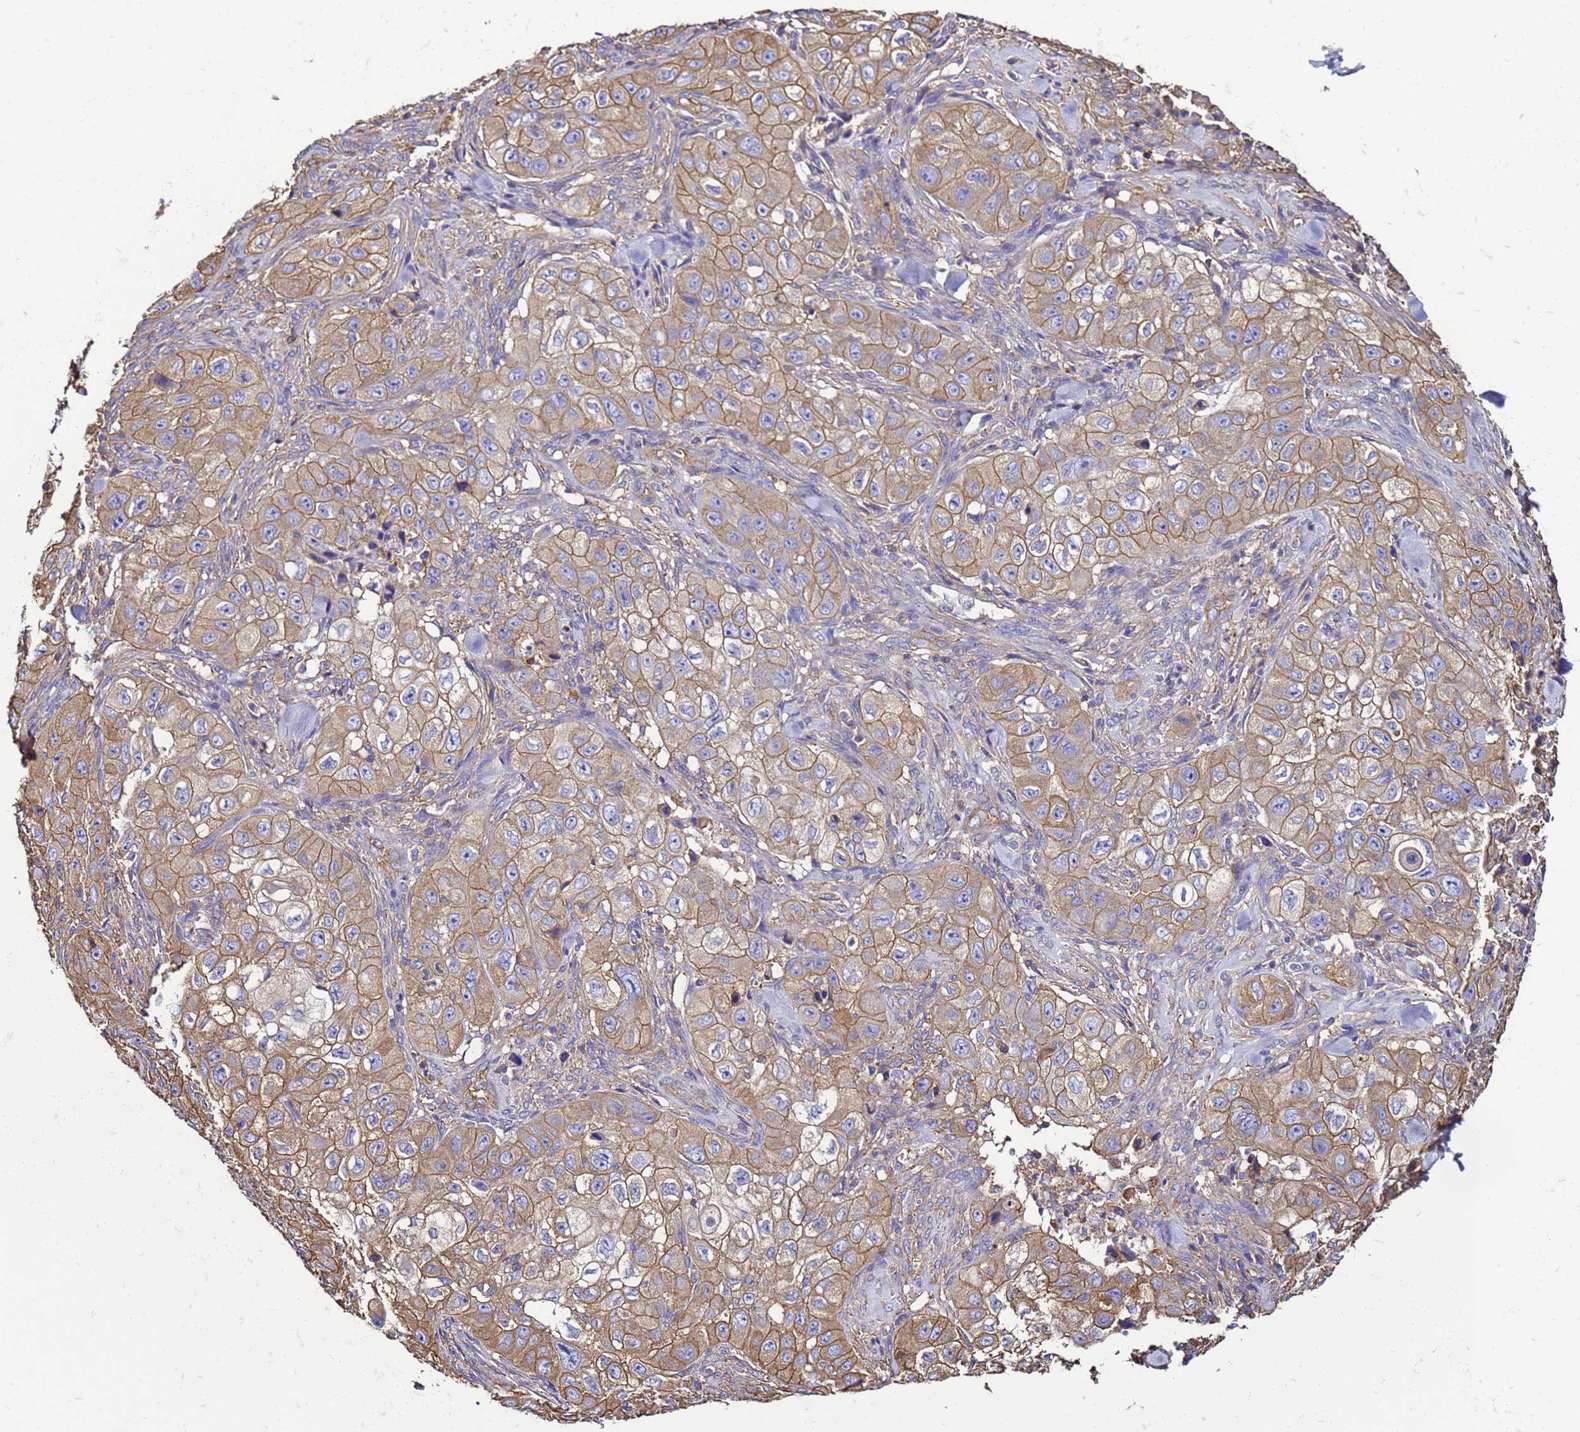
{"staining": {"intensity": "moderate", "quantity": ">75%", "location": "cytoplasmic/membranous"}, "tissue": "skin cancer", "cell_type": "Tumor cells", "image_type": "cancer", "snomed": [{"axis": "morphology", "description": "Squamous cell carcinoma, NOS"}, {"axis": "topography", "description": "Skin"}, {"axis": "topography", "description": "Subcutis"}], "caption": "High-power microscopy captured an immunohistochemistry image of skin cancer (squamous cell carcinoma), revealing moderate cytoplasmic/membranous expression in about >75% of tumor cells. Nuclei are stained in blue.", "gene": "MYL12A", "patient": {"sex": "male", "age": 73}}